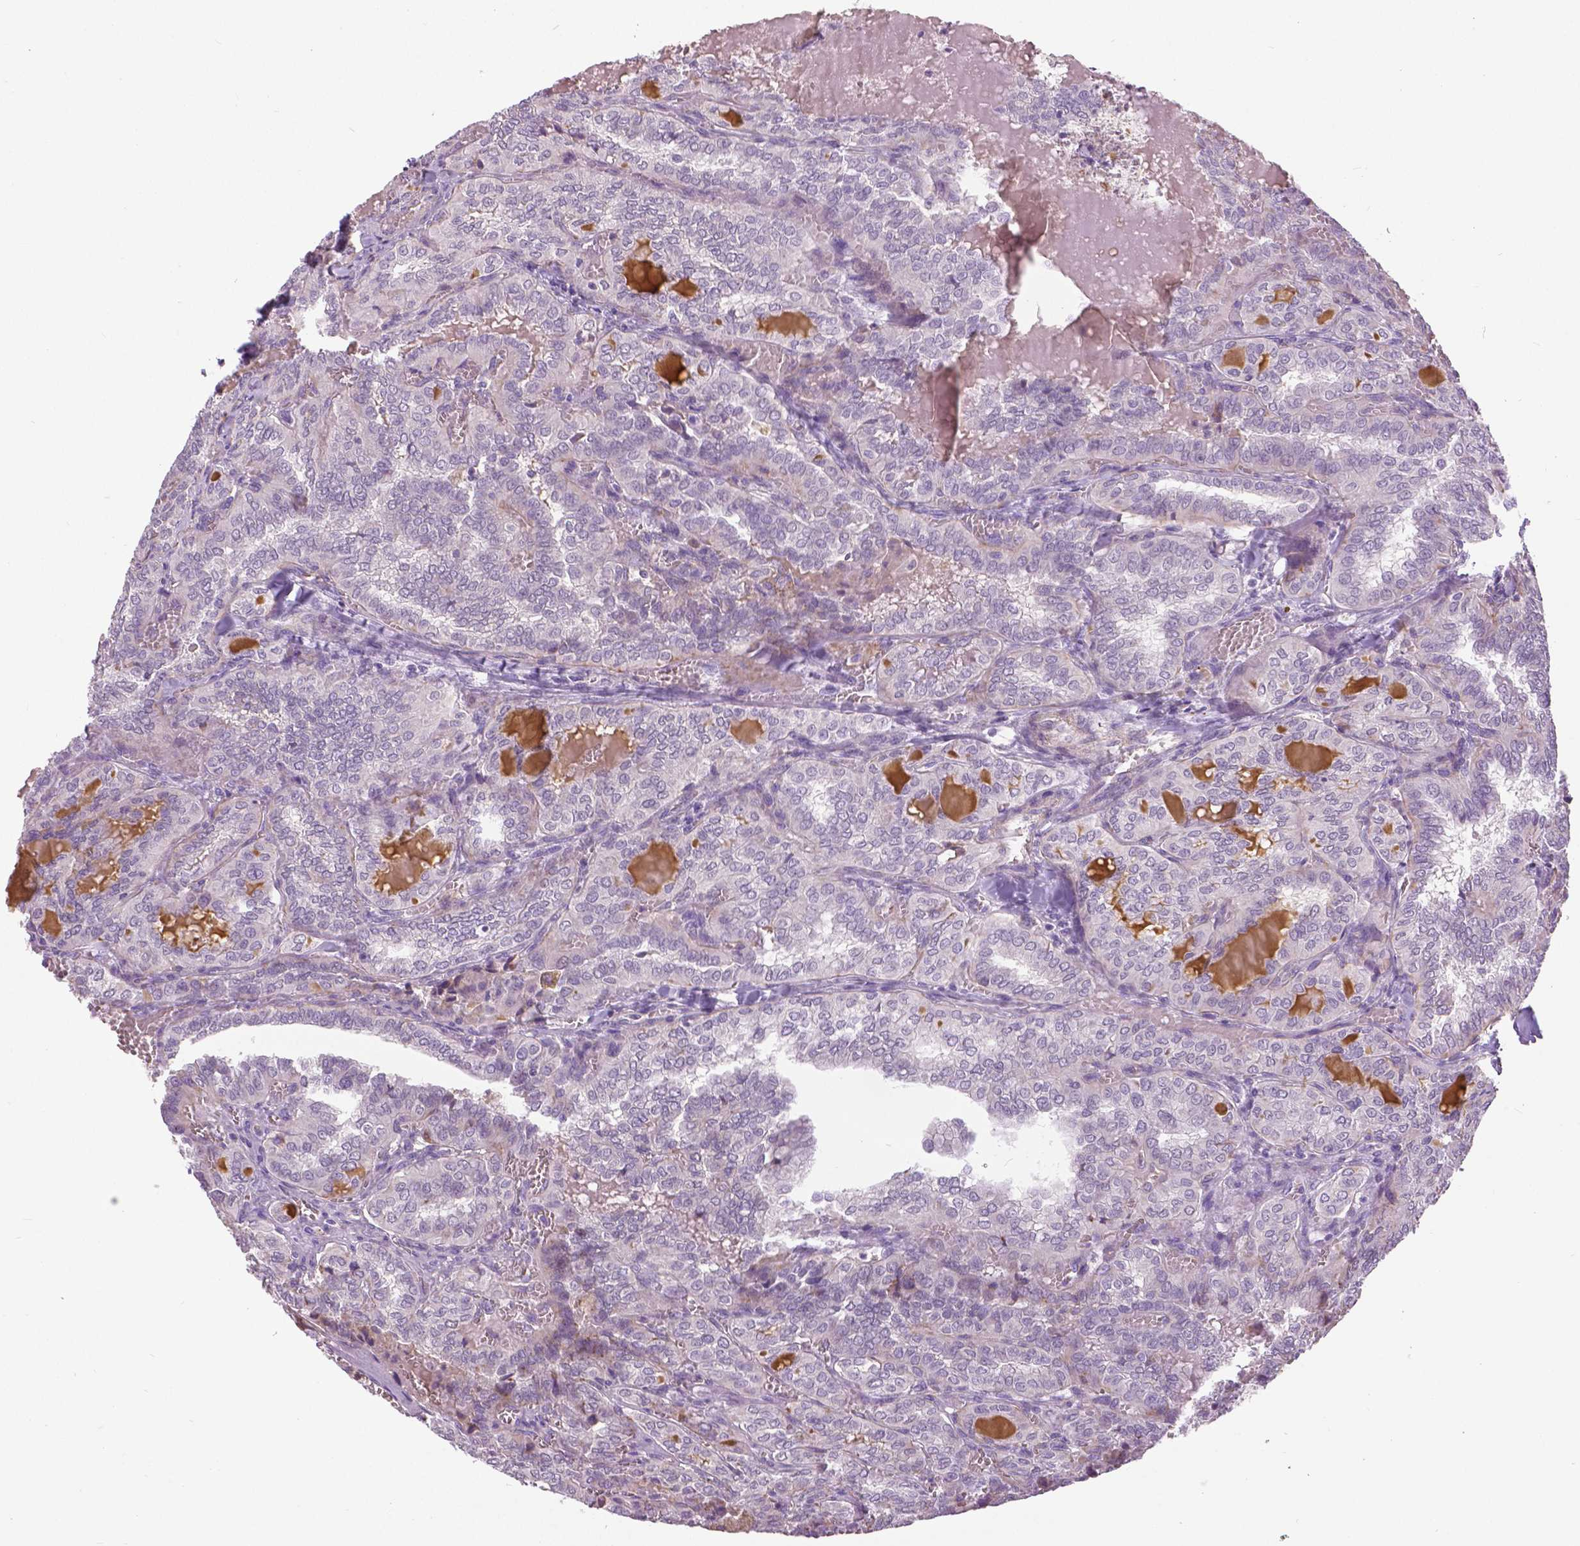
{"staining": {"intensity": "negative", "quantity": "none", "location": "none"}, "tissue": "thyroid cancer", "cell_type": "Tumor cells", "image_type": "cancer", "snomed": [{"axis": "morphology", "description": "Papillary adenocarcinoma, NOS"}, {"axis": "topography", "description": "Thyroid gland"}], "caption": "This is an IHC micrograph of thyroid papillary adenocarcinoma. There is no expression in tumor cells.", "gene": "FOXA1", "patient": {"sex": "female", "age": 41}}